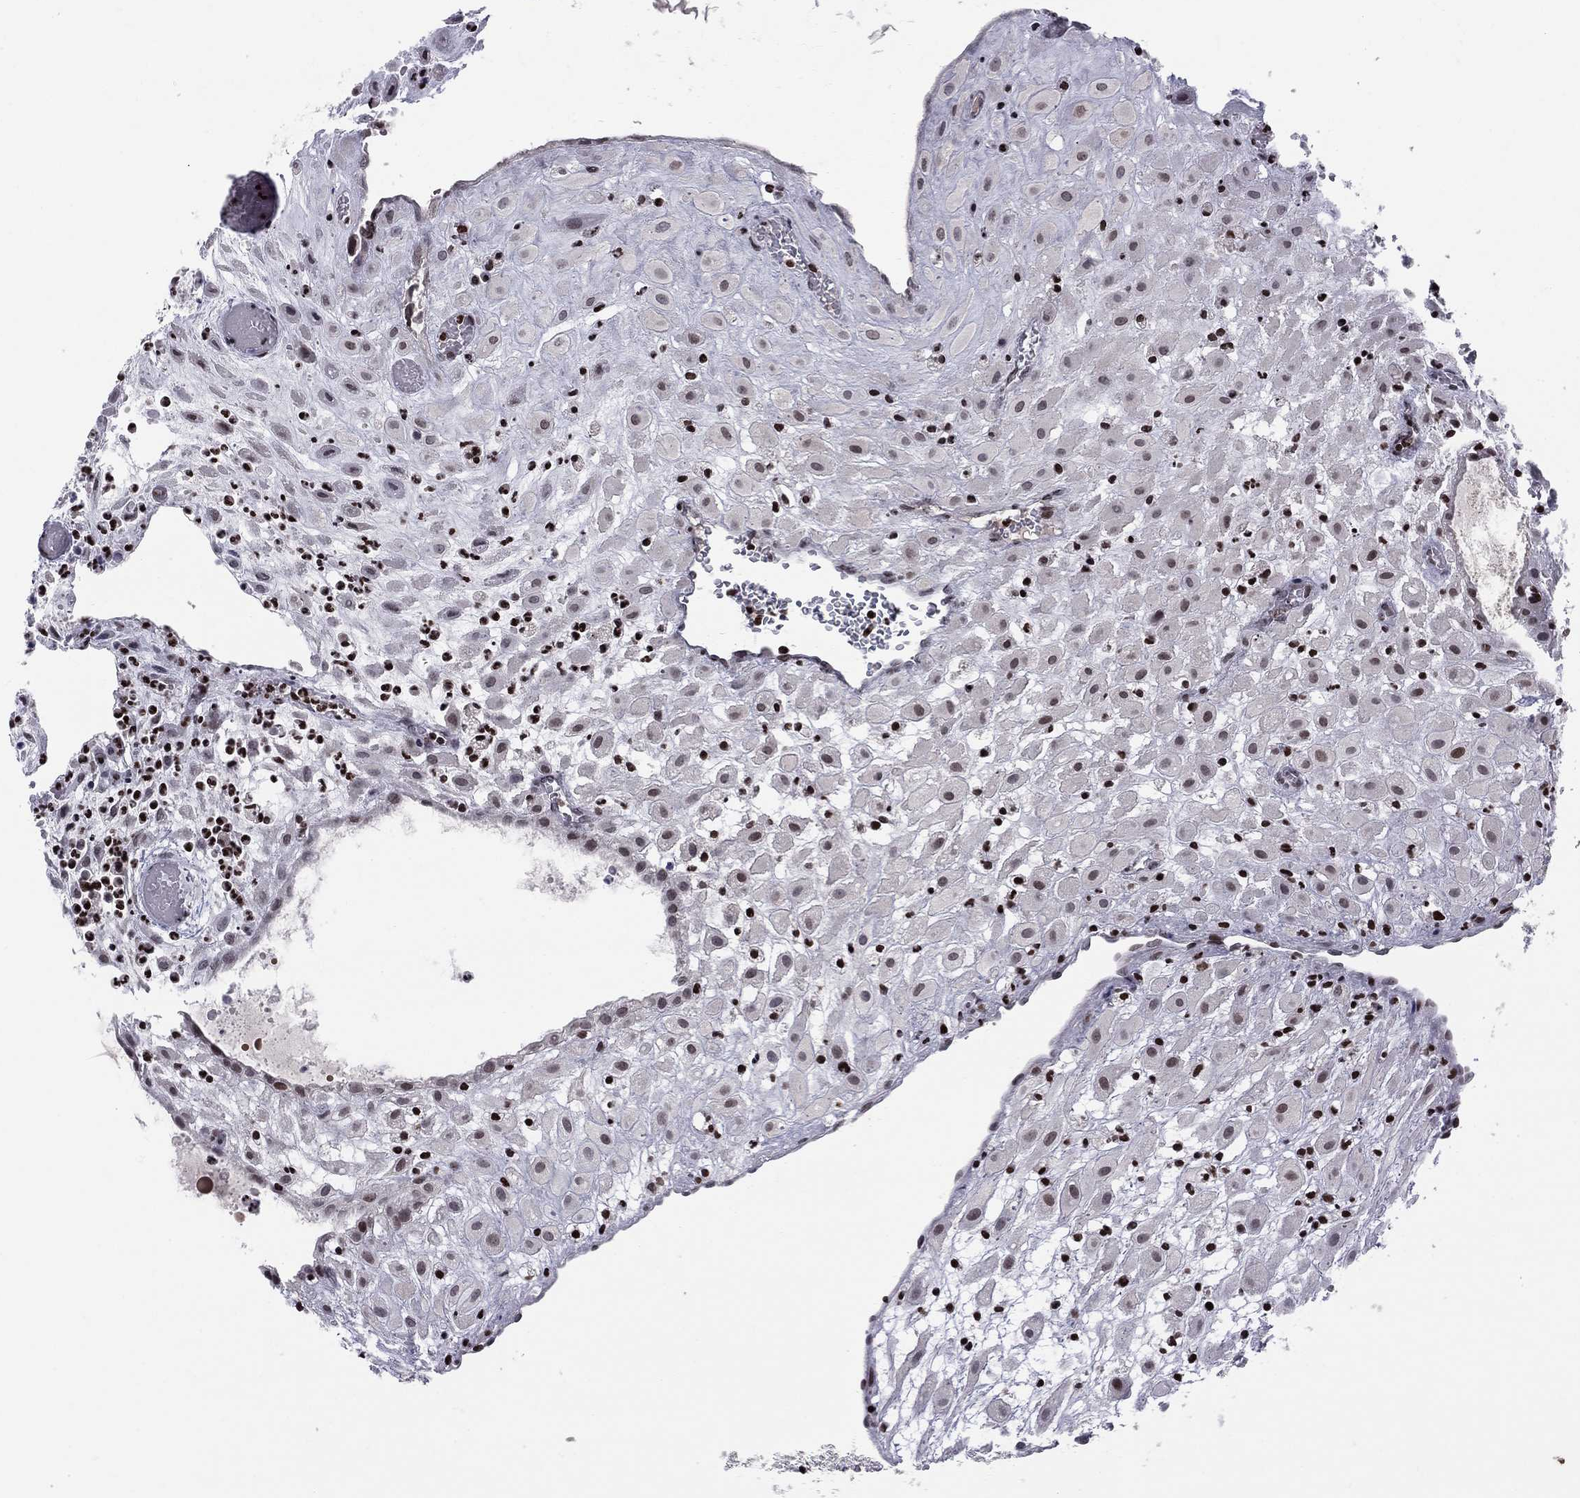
{"staining": {"intensity": "strong", "quantity": "25%-75%", "location": "nuclear"}, "tissue": "placenta", "cell_type": "Decidual cells", "image_type": "normal", "snomed": [{"axis": "morphology", "description": "Normal tissue, NOS"}, {"axis": "topography", "description": "Placenta"}], "caption": "Protein staining exhibits strong nuclear staining in approximately 25%-75% of decidual cells in normal placenta.", "gene": "RNASEH2C", "patient": {"sex": "female", "age": 24}}